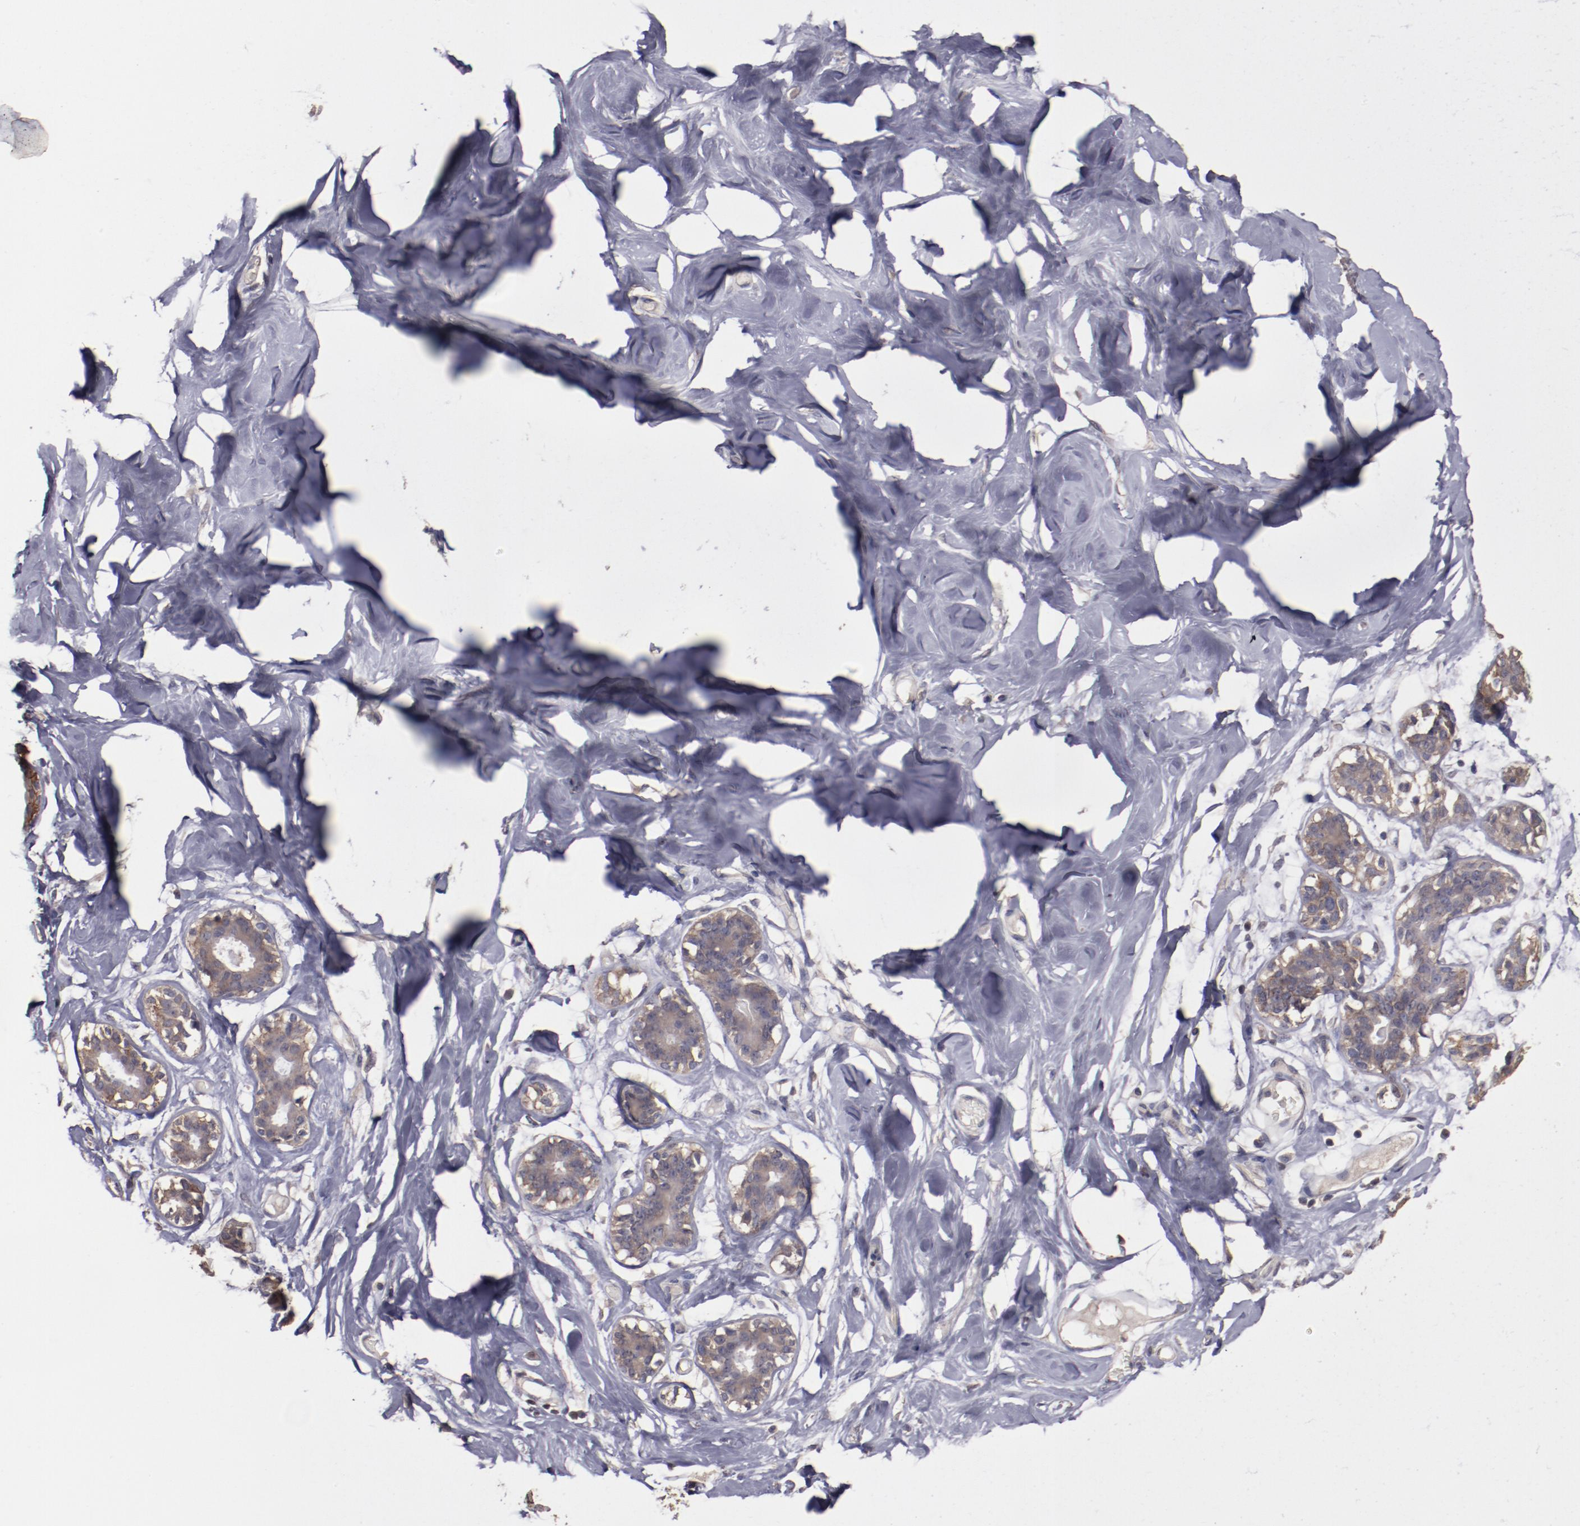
{"staining": {"intensity": "negative", "quantity": "none", "location": "none"}, "tissue": "breast", "cell_type": "Adipocytes", "image_type": "normal", "snomed": [{"axis": "morphology", "description": "Normal tissue, NOS"}, {"axis": "topography", "description": "Breast"}, {"axis": "topography", "description": "Soft tissue"}], "caption": "The immunohistochemistry micrograph has no significant positivity in adipocytes of breast. The staining was performed using DAB (3,3'-diaminobenzidine) to visualize the protein expression in brown, while the nuclei were stained in blue with hematoxylin (Magnification: 20x).", "gene": "FAT1", "patient": {"sex": "female", "age": 25}}